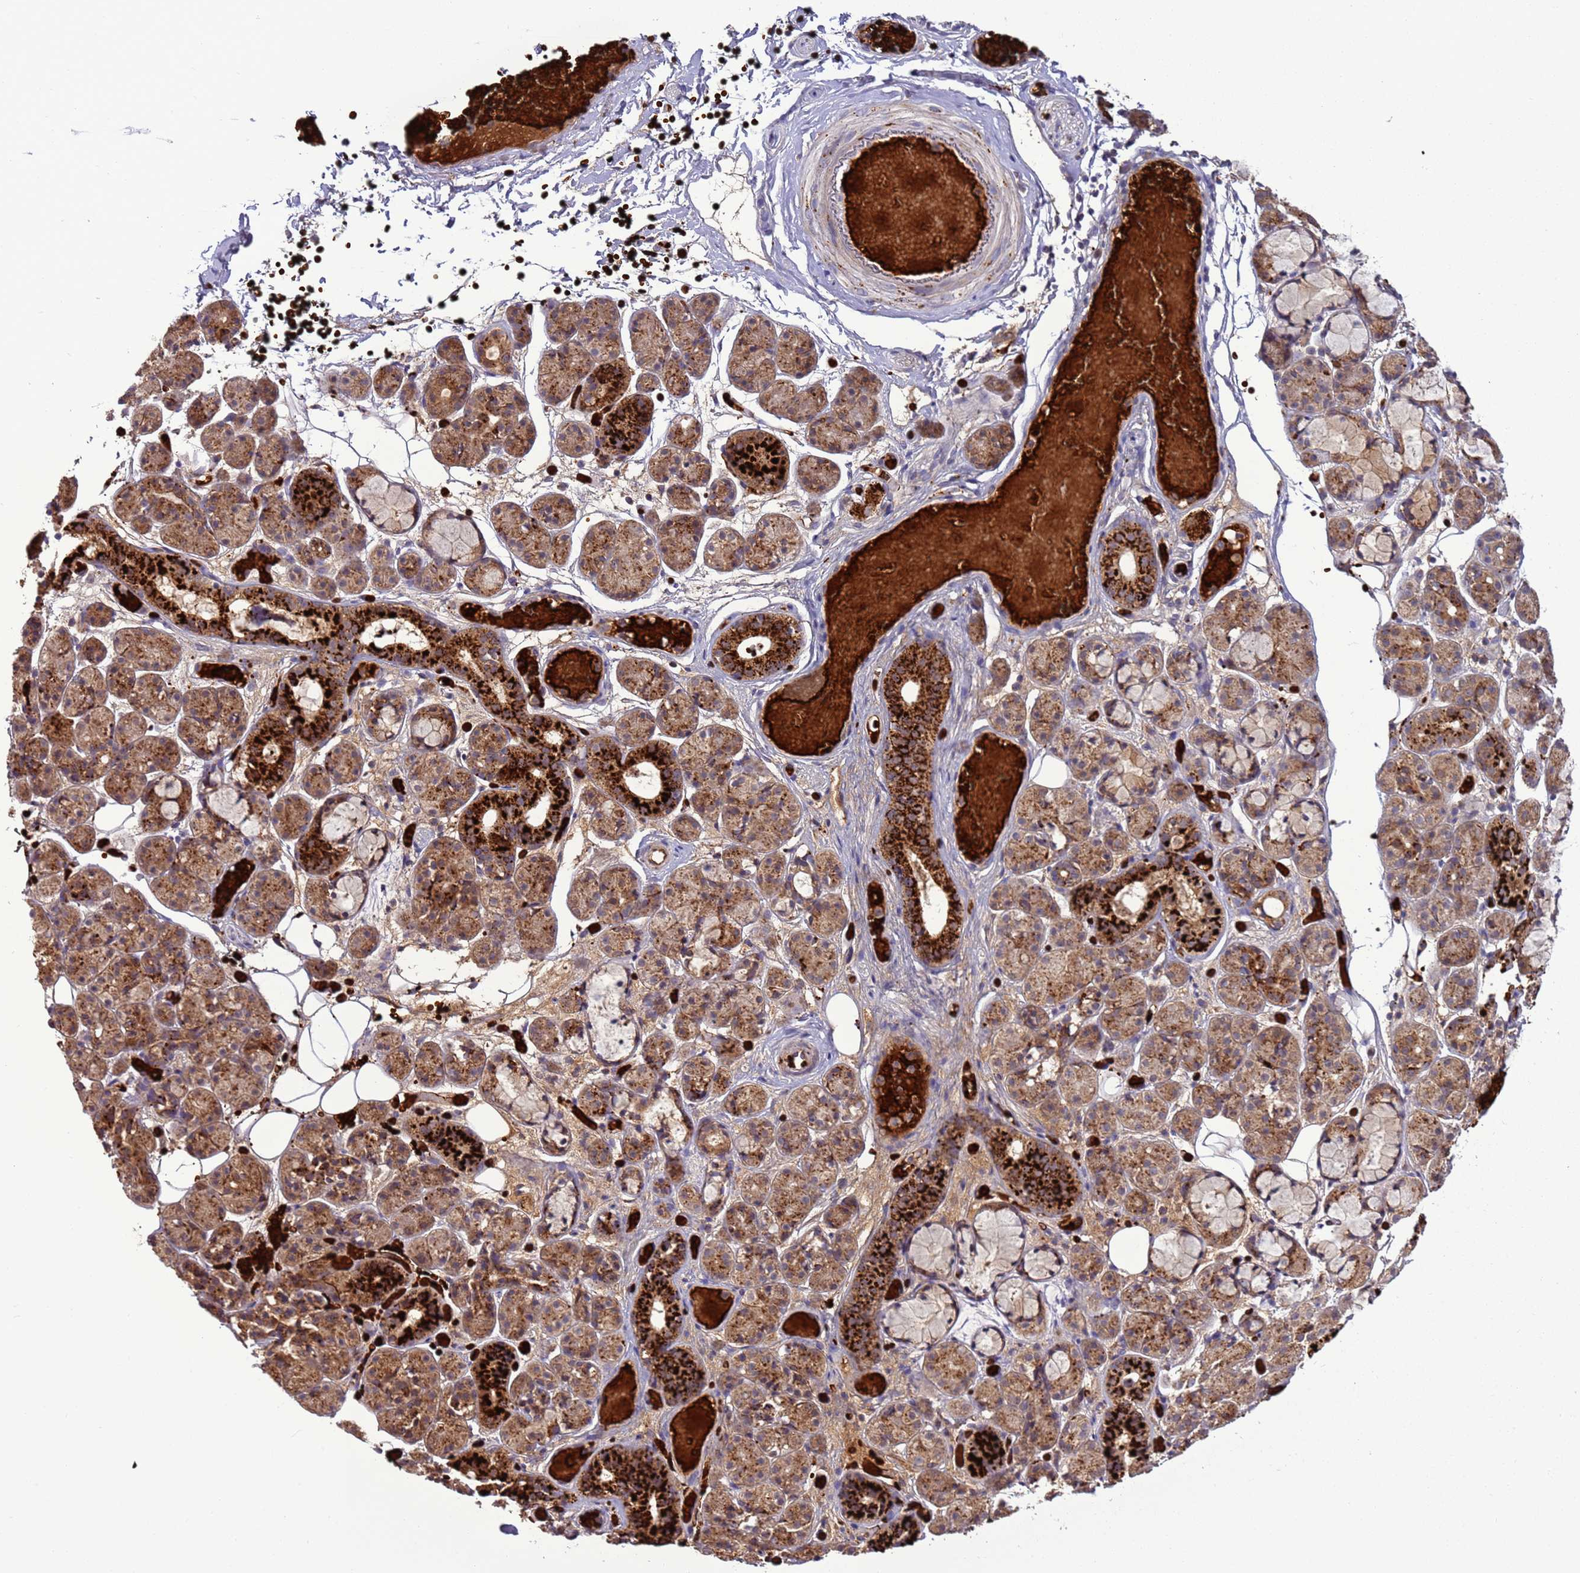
{"staining": {"intensity": "strong", "quantity": "25%-75%", "location": "cytoplasmic/membranous"}, "tissue": "salivary gland", "cell_type": "Glandular cells", "image_type": "normal", "snomed": [{"axis": "morphology", "description": "Normal tissue, NOS"}, {"axis": "topography", "description": "Salivary gland"}], "caption": "A brown stain labels strong cytoplasmic/membranous staining of a protein in glandular cells of benign human salivary gland. Using DAB (brown) and hematoxylin (blue) stains, captured at high magnification using brightfield microscopy.", "gene": "VPS36", "patient": {"sex": "male", "age": 63}}